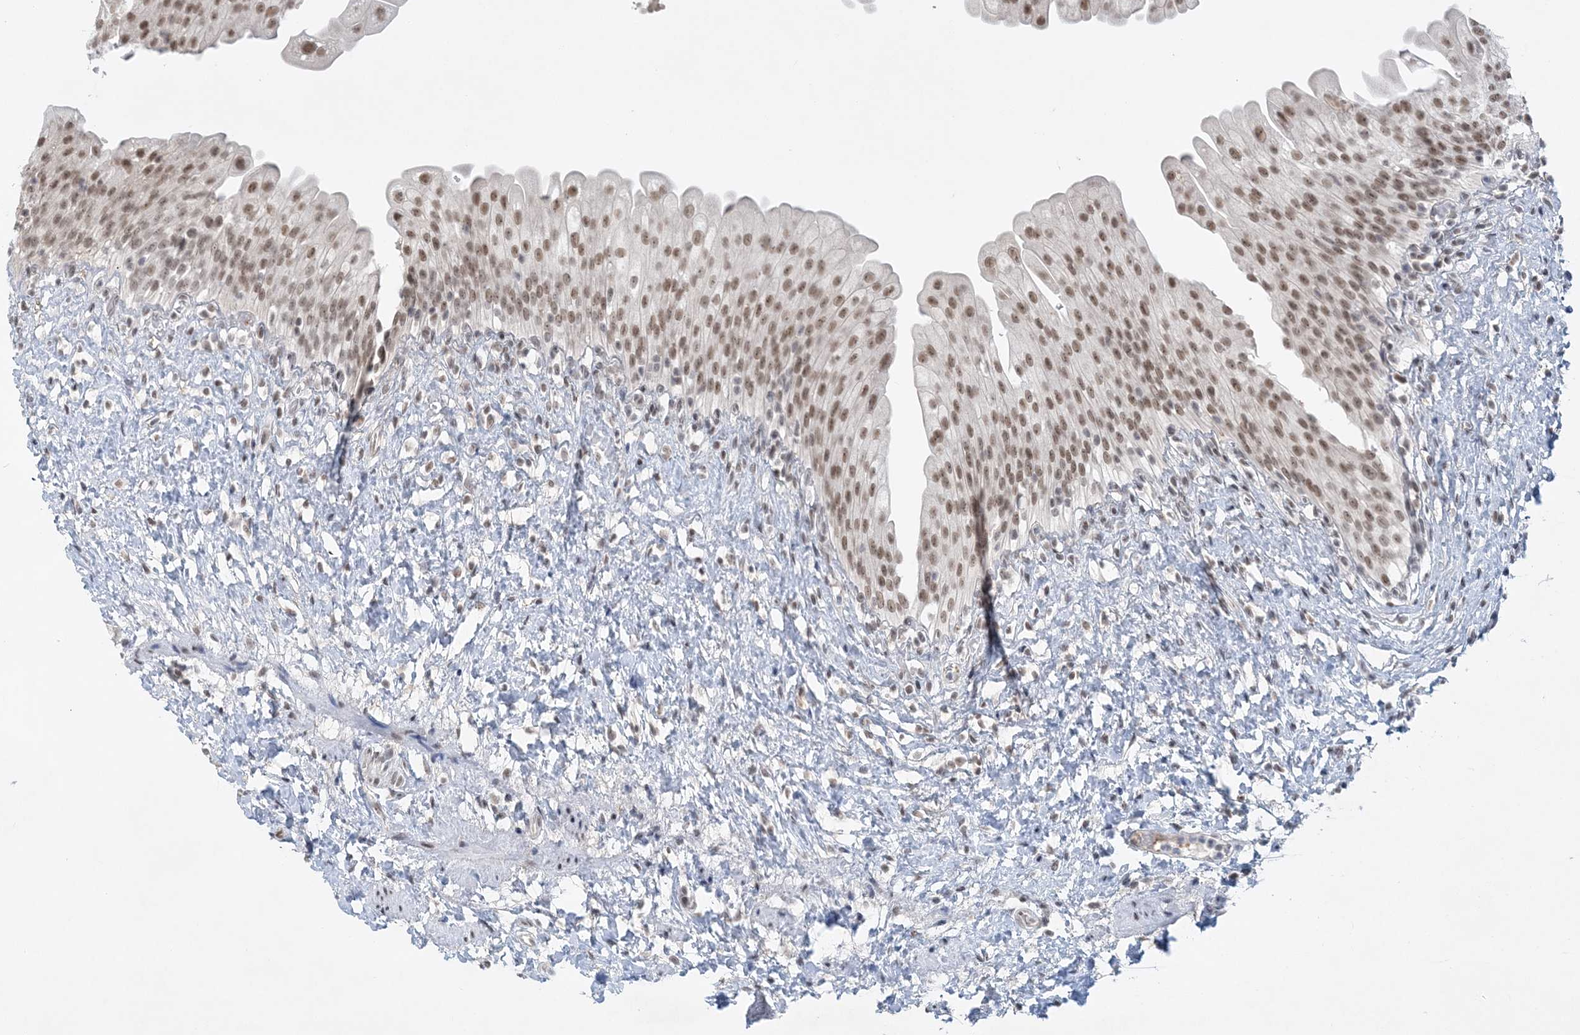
{"staining": {"intensity": "moderate", "quantity": ">75%", "location": "nuclear"}, "tissue": "urinary bladder", "cell_type": "Urothelial cells", "image_type": "normal", "snomed": [{"axis": "morphology", "description": "Normal tissue, NOS"}, {"axis": "topography", "description": "Urinary bladder"}], "caption": "A histopathology image of human urinary bladder stained for a protein exhibits moderate nuclear brown staining in urothelial cells. (DAB (3,3'-diaminobenzidine) = brown stain, brightfield microscopy at high magnification).", "gene": "KMT2D", "patient": {"sex": "female", "age": 27}}